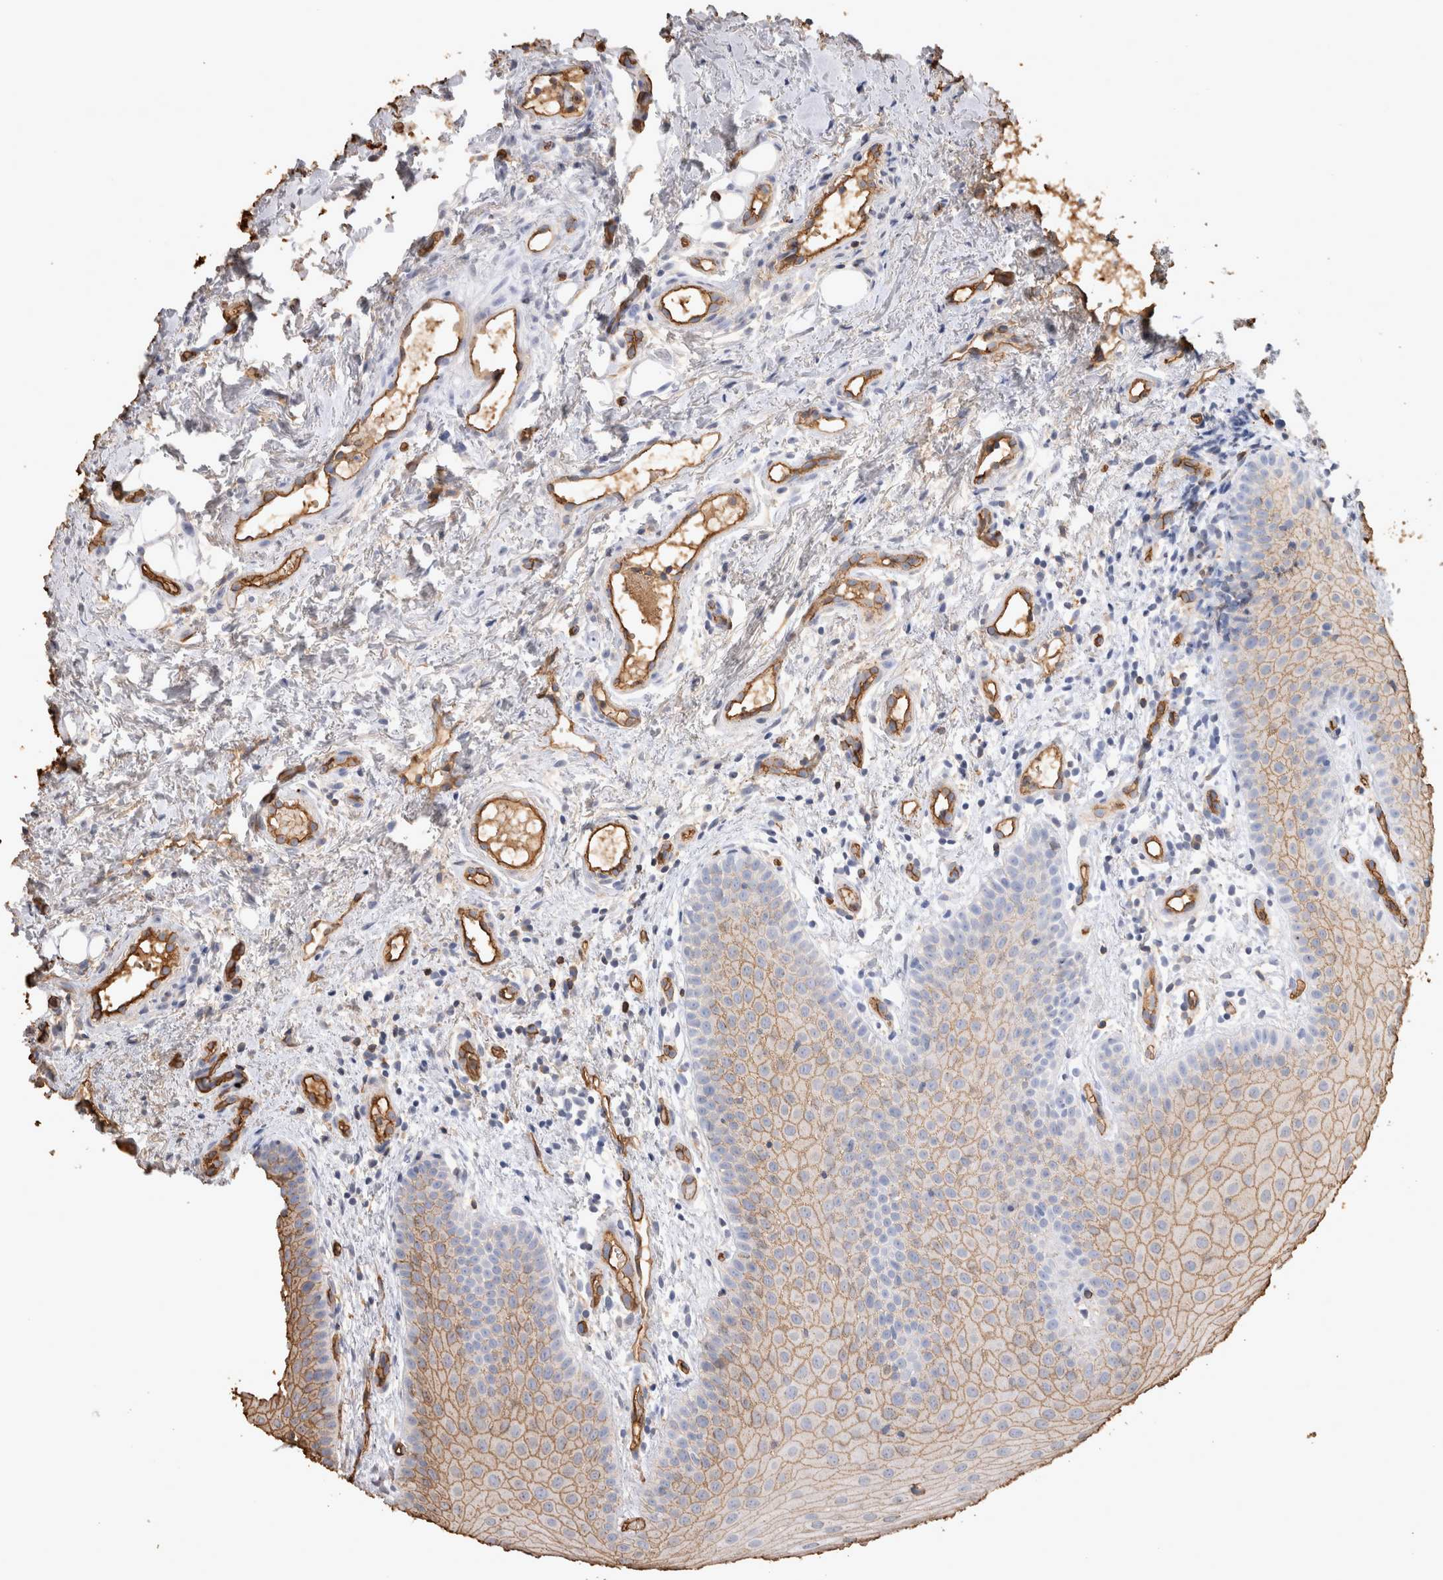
{"staining": {"intensity": "moderate", "quantity": ">75%", "location": "cytoplasmic/membranous"}, "tissue": "oral mucosa", "cell_type": "Squamous epithelial cells", "image_type": "normal", "snomed": [{"axis": "morphology", "description": "Normal tissue, NOS"}, {"axis": "topography", "description": "Oral tissue"}], "caption": "Immunohistochemistry photomicrograph of benign oral mucosa: human oral mucosa stained using IHC reveals medium levels of moderate protein expression localized specifically in the cytoplasmic/membranous of squamous epithelial cells, appearing as a cytoplasmic/membranous brown color.", "gene": "IL17RC", "patient": {"sex": "male", "age": 60}}